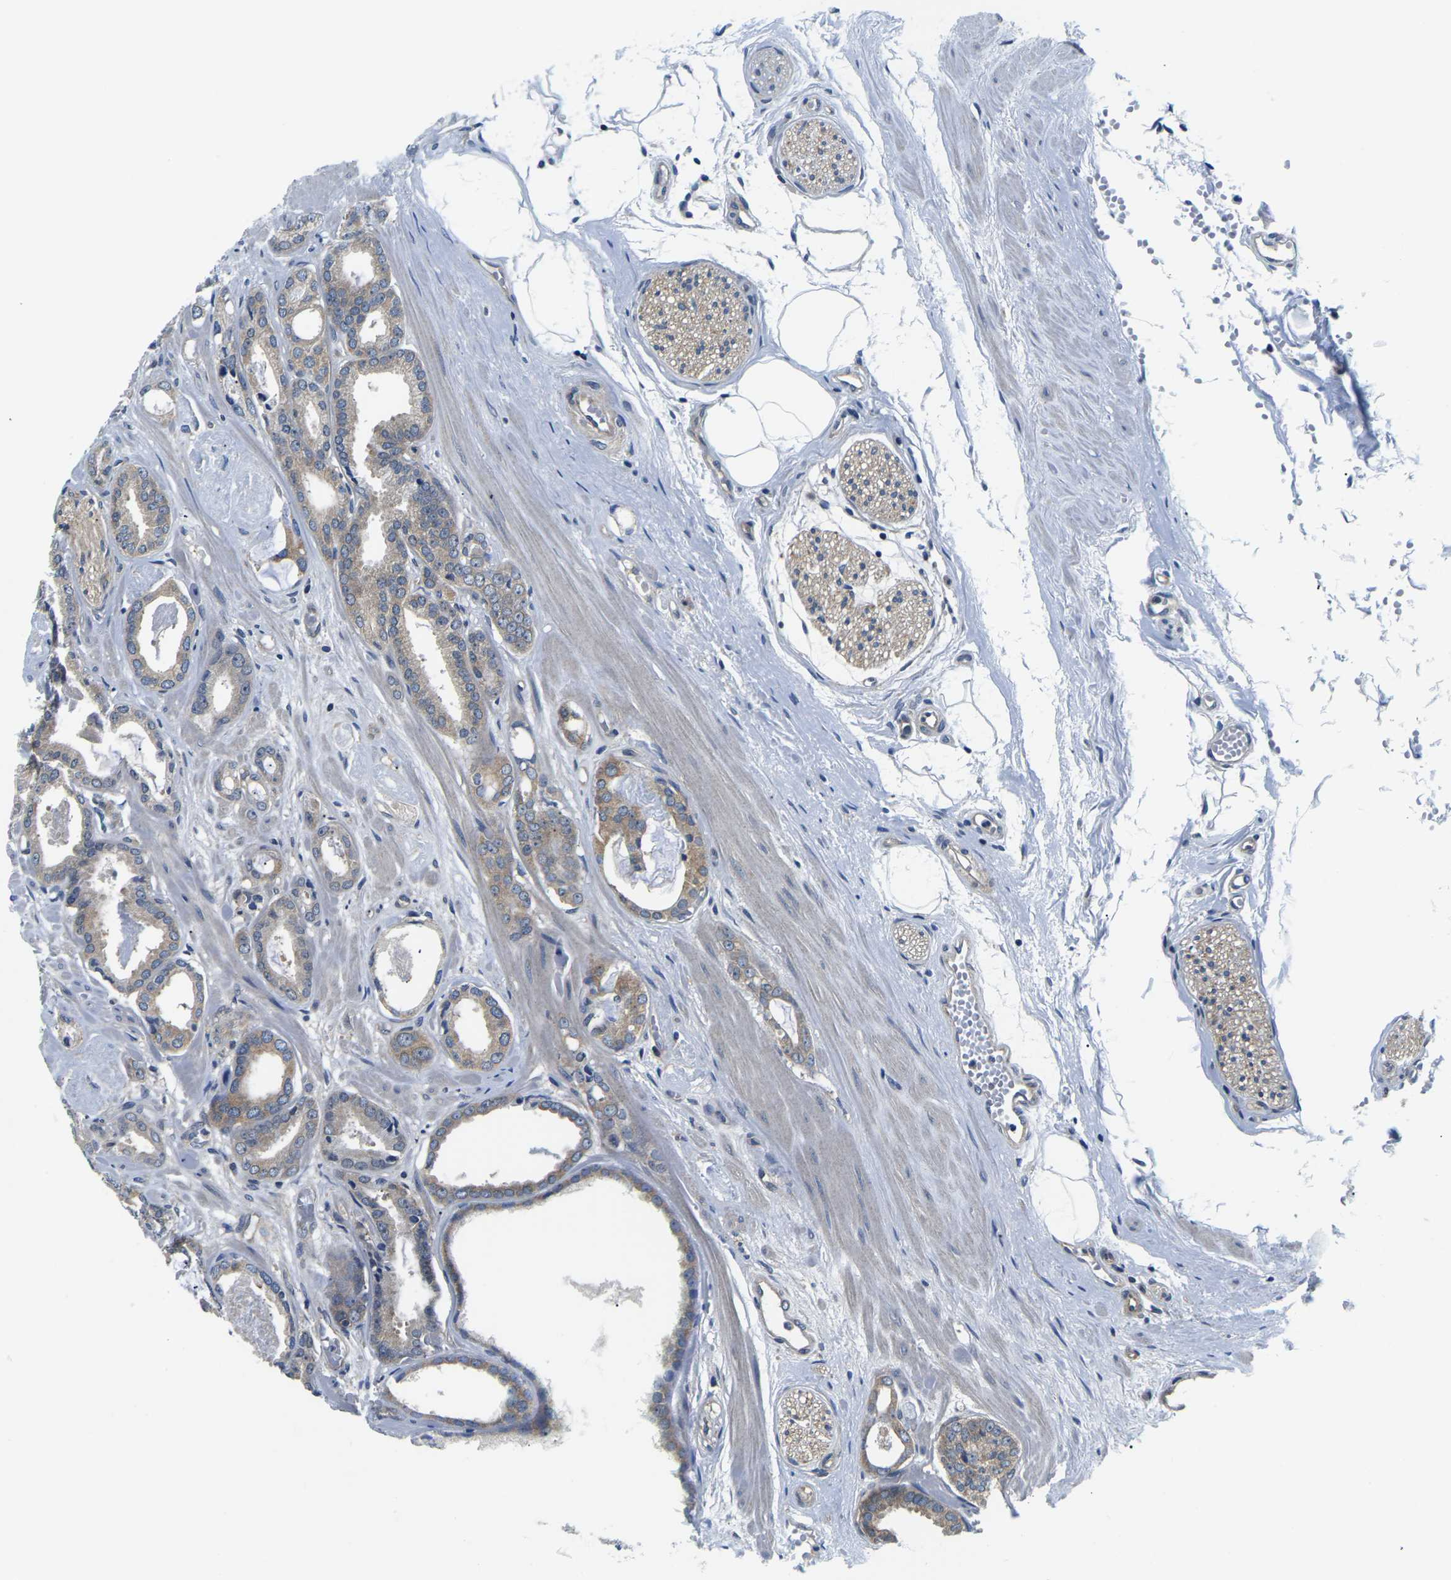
{"staining": {"intensity": "weak", "quantity": ">75%", "location": "cytoplasmic/membranous"}, "tissue": "prostate cancer", "cell_type": "Tumor cells", "image_type": "cancer", "snomed": [{"axis": "morphology", "description": "Adenocarcinoma, Low grade"}, {"axis": "topography", "description": "Prostate"}], "caption": "Tumor cells exhibit low levels of weak cytoplasmic/membranous expression in about >75% of cells in human low-grade adenocarcinoma (prostate). (DAB IHC with brightfield microscopy, high magnification).", "gene": "GSK3B", "patient": {"sex": "male", "age": 53}}